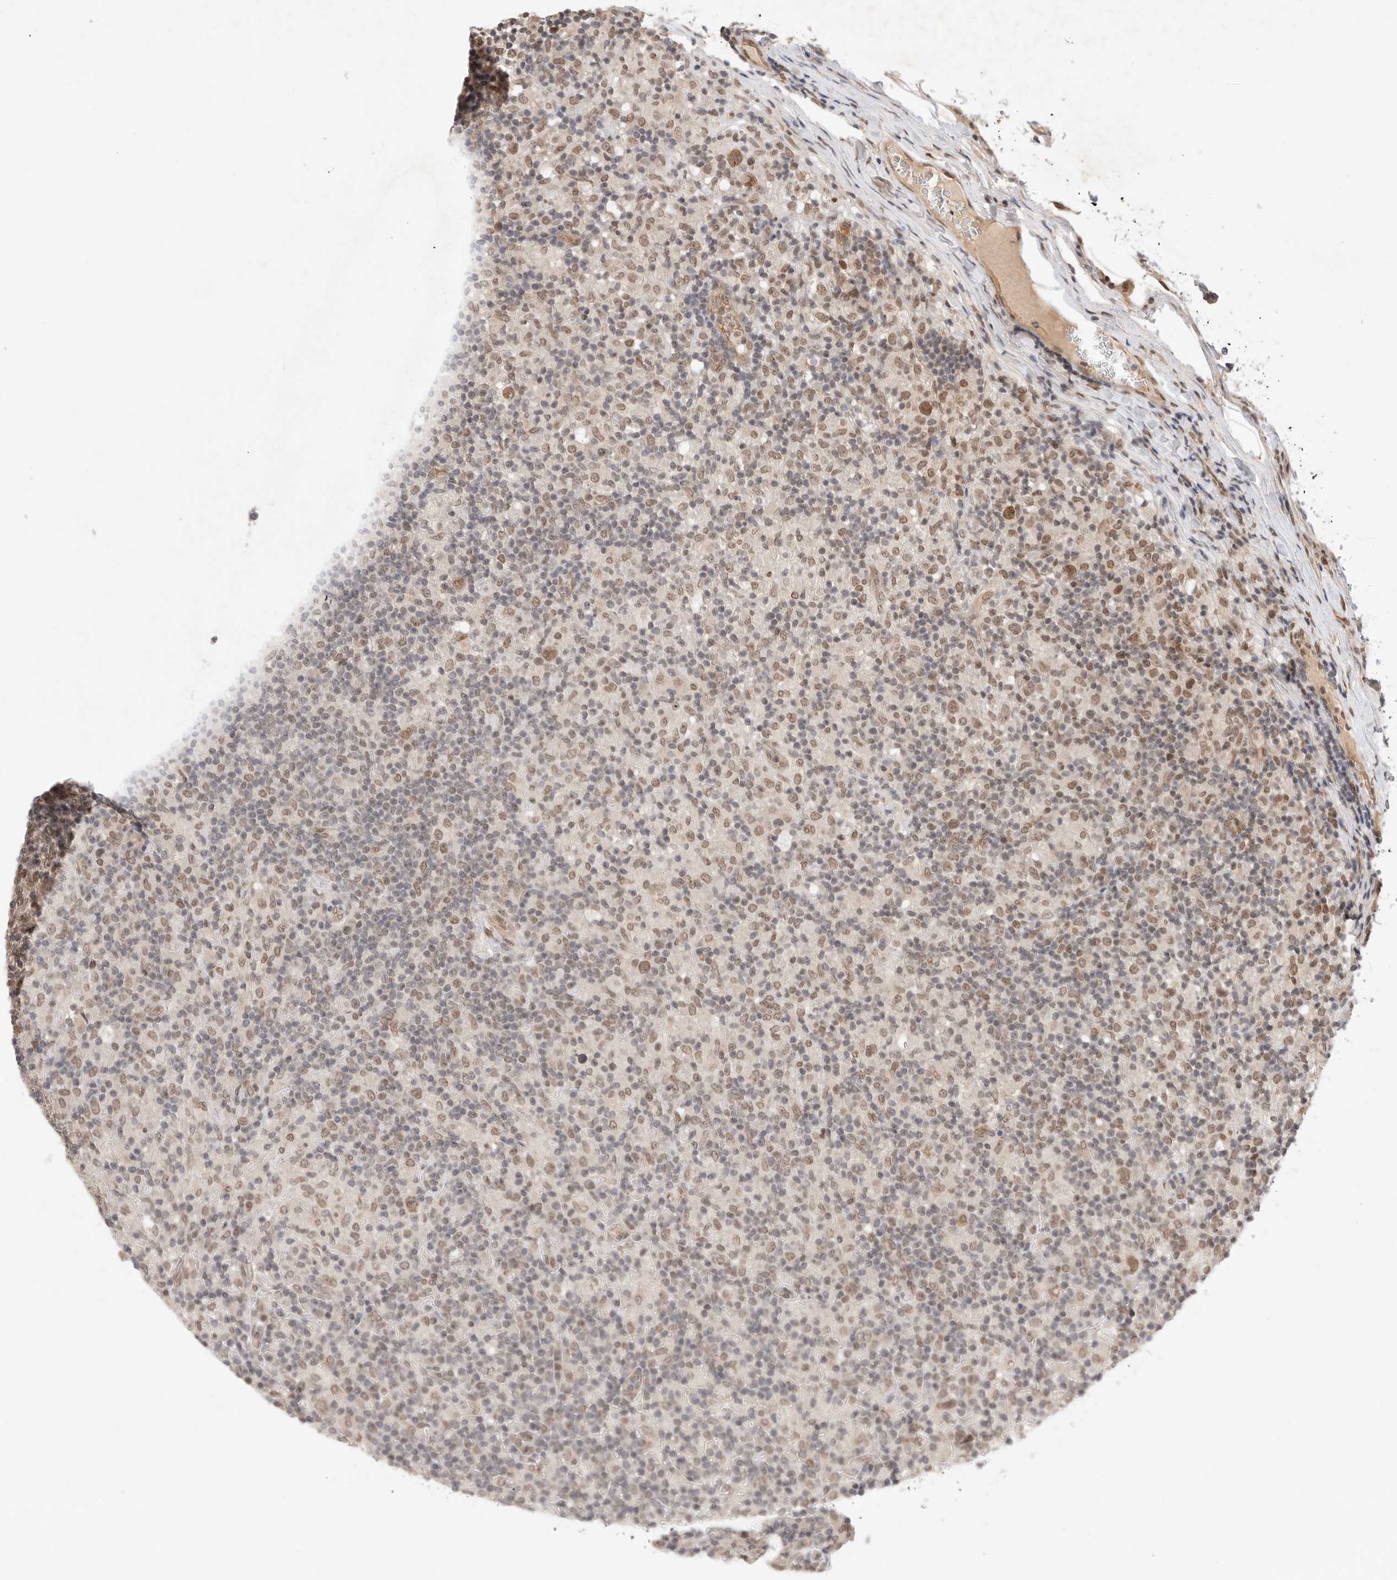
{"staining": {"intensity": "moderate", "quantity": ">75%", "location": "nuclear"}, "tissue": "lymphoma", "cell_type": "Tumor cells", "image_type": "cancer", "snomed": [{"axis": "morphology", "description": "Hodgkin's disease, NOS"}, {"axis": "topography", "description": "Lymph node"}], "caption": "This histopathology image displays Hodgkin's disease stained with IHC to label a protein in brown. The nuclear of tumor cells show moderate positivity for the protein. Nuclei are counter-stained blue.", "gene": "LEMD3", "patient": {"sex": "male", "age": 70}}